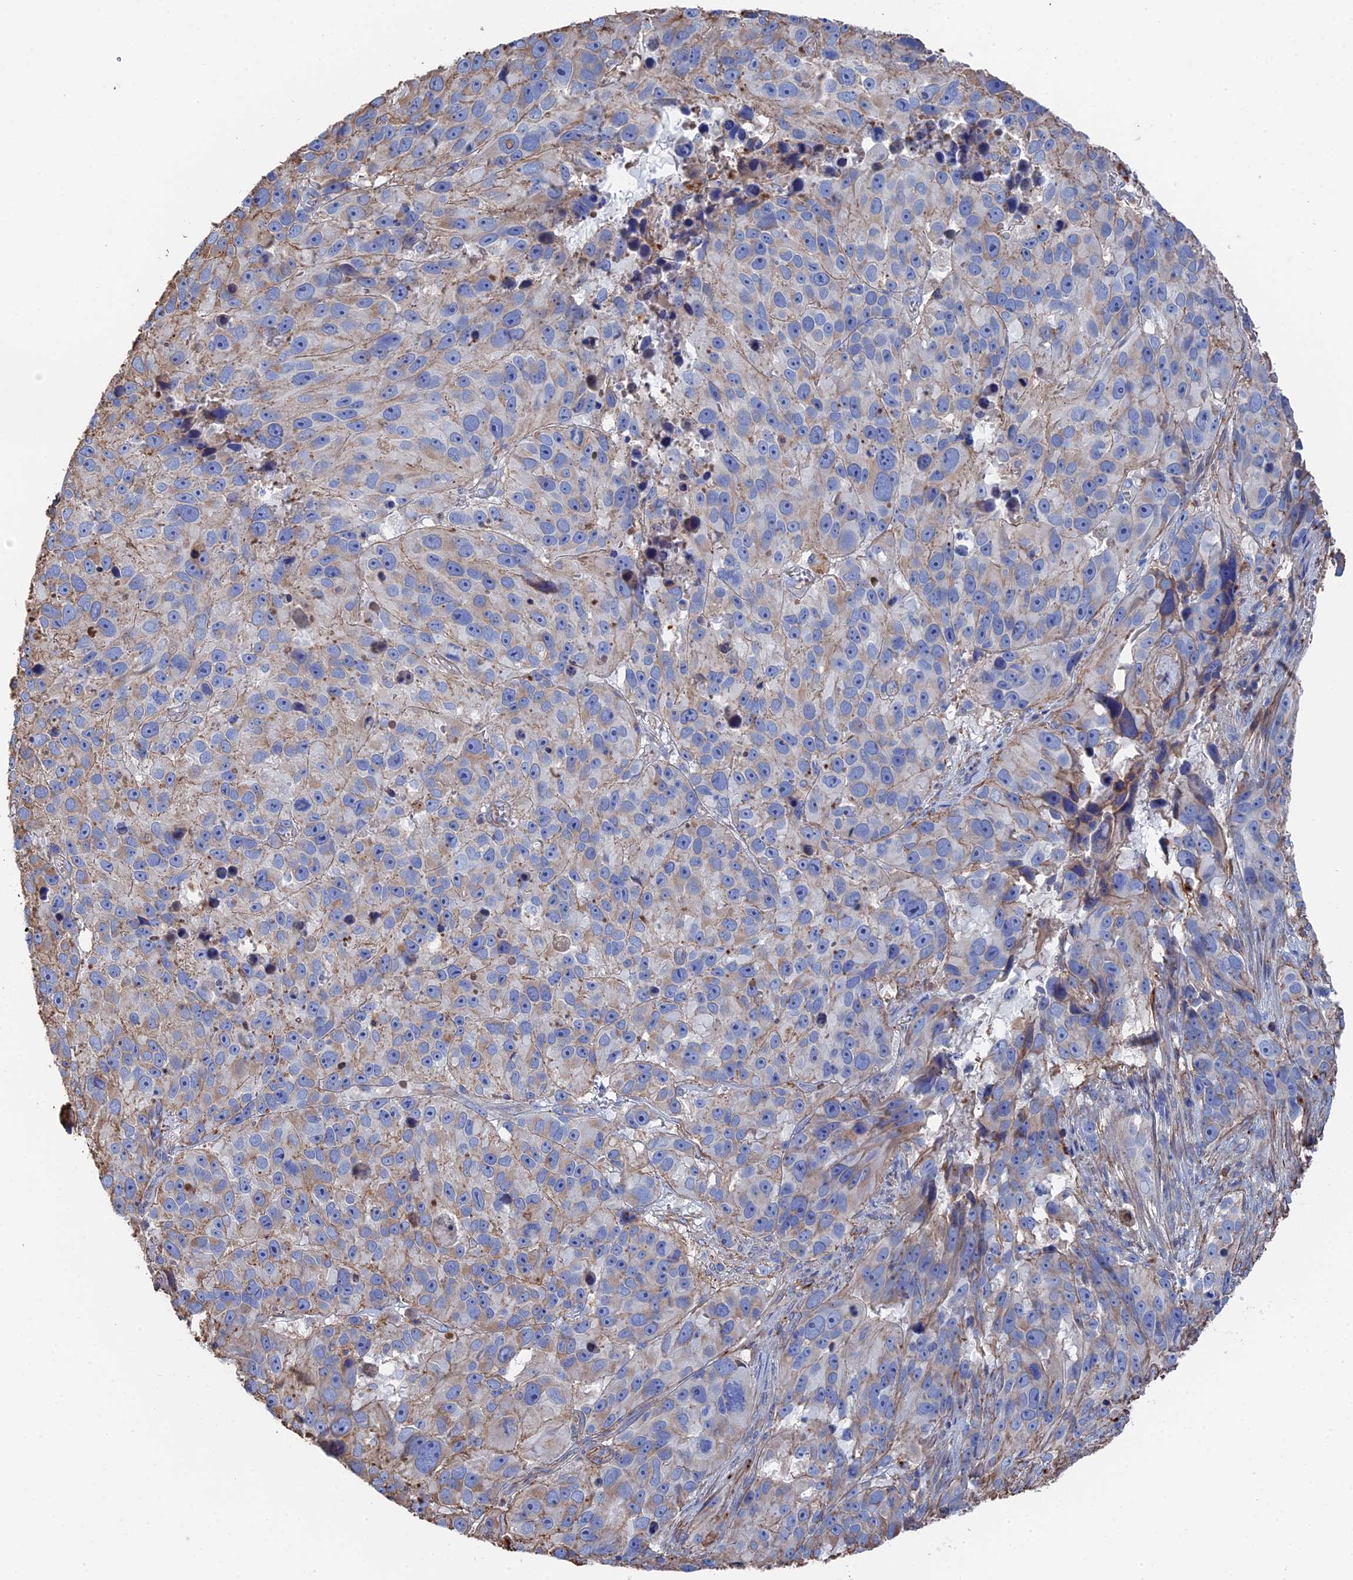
{"staining": {"intensity": "negative", "quantity": "none", "location": "none"}, "tissue": "melanoma", "cell_type": "Tumor cells", "image_type": "cancer", "snomed": [{"axis": "morphology", "description": "Malignant melanoma, NOS"}, {"axis": "topography", "description": "Skin"}], "caption": "High power microscopy micrograph of an immunohistochemistry micrograph of malignant melanoma, revealing no significant expression in tumor cells. (DAB immunohistochemistry (IHC), high magnification).", "gene": "STRA6", "patient": {"sex": "male", "age": 84}}